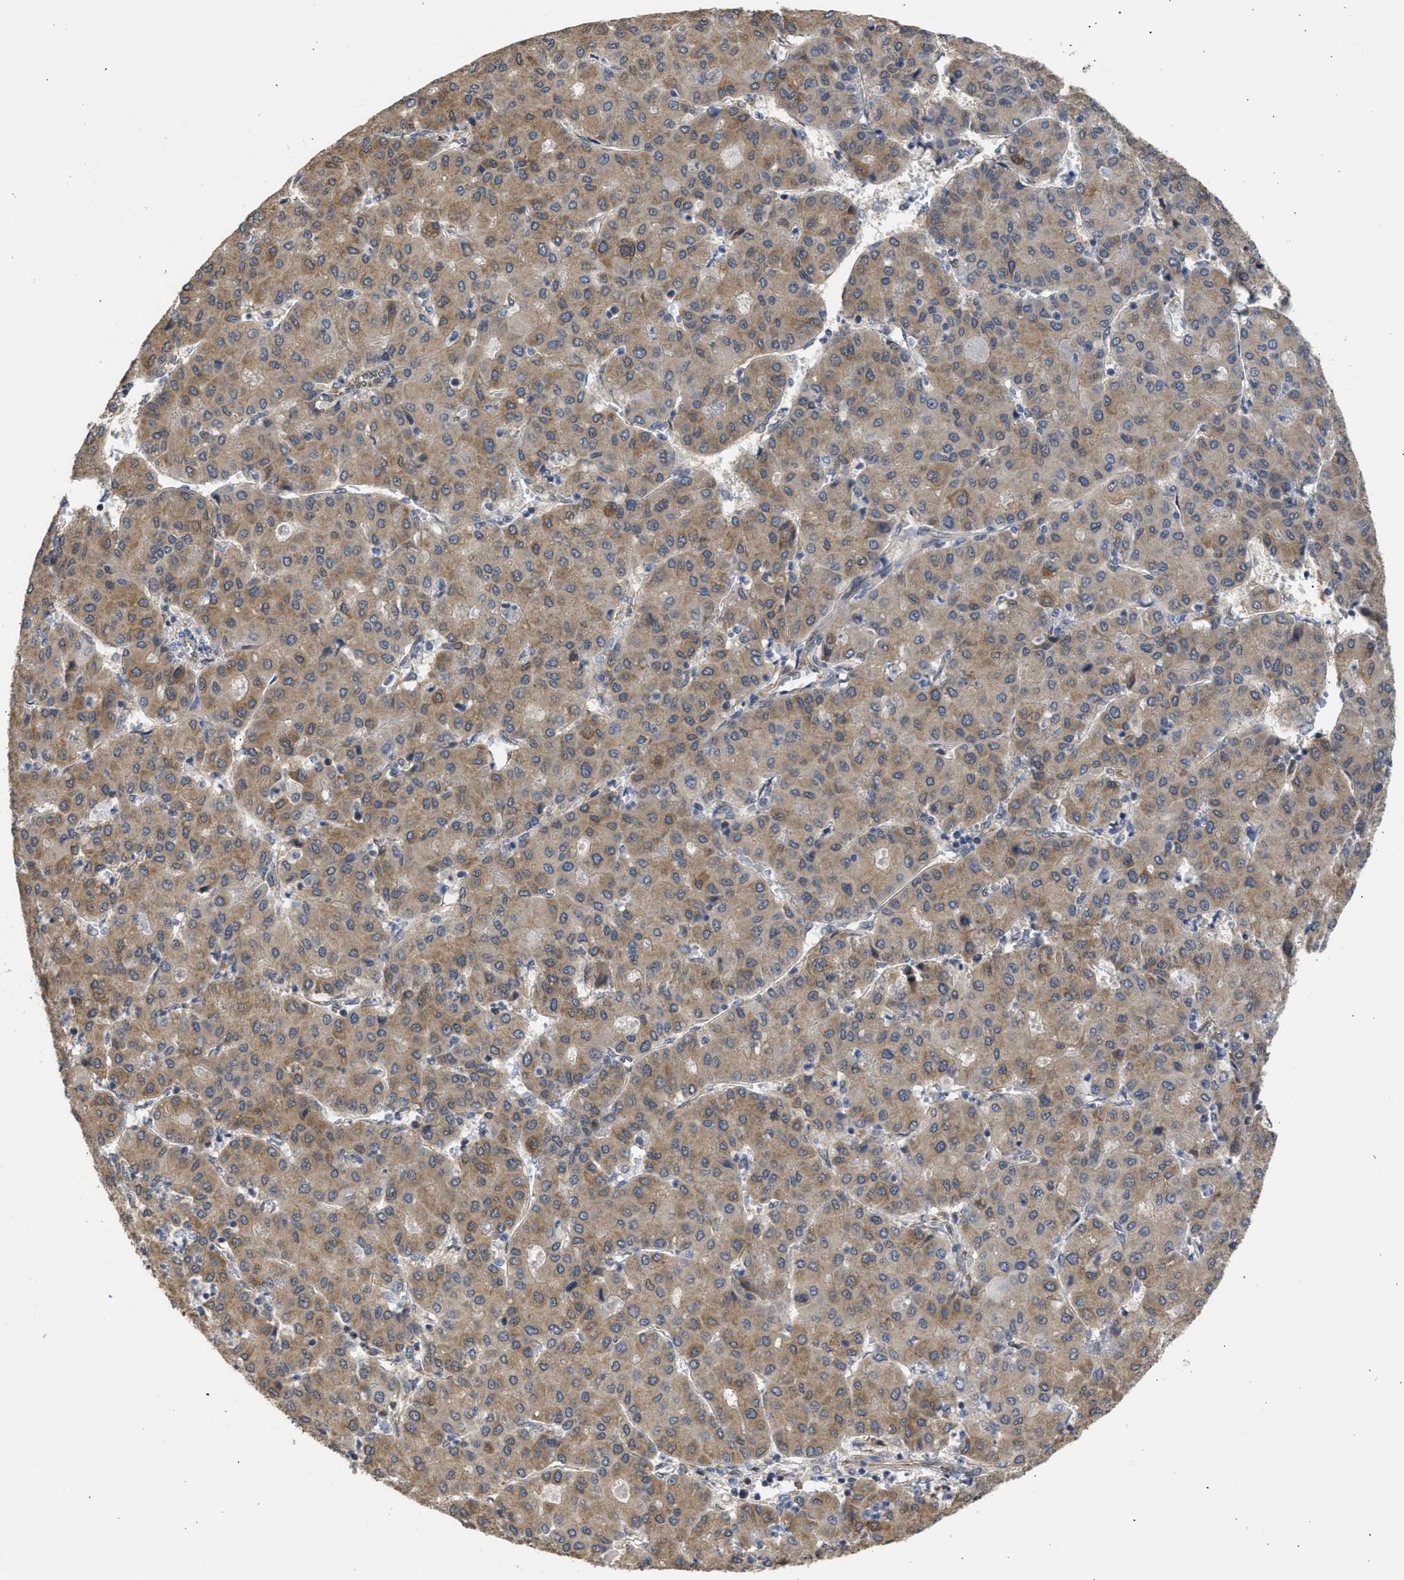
{"staining": {"intensity": "moderate", "quantity": ">75%", "location": "cytoplasmic/membranous"}, "tissue": "liver cancer", "cell_type": "Tumor cells", "image_type": "cancer", "snomed": [{"axis": "morphology", "description": "Carcinoma, Hepatocellular, NOS"}, {"axis": "topography", "description": "Liver"}], "caption": "The image displays immunohistochemical staining of liver cancer (hepatocellular carcinoma). There is moderate cytoplasmic/membranous expression is appreciated in approximately >75% of tumor cells. The protein of interest is shown in brown color, while the nuclei are stained blue.", "gene": "DNAJC1", "patient": {"sex": "male", "age": 65}}